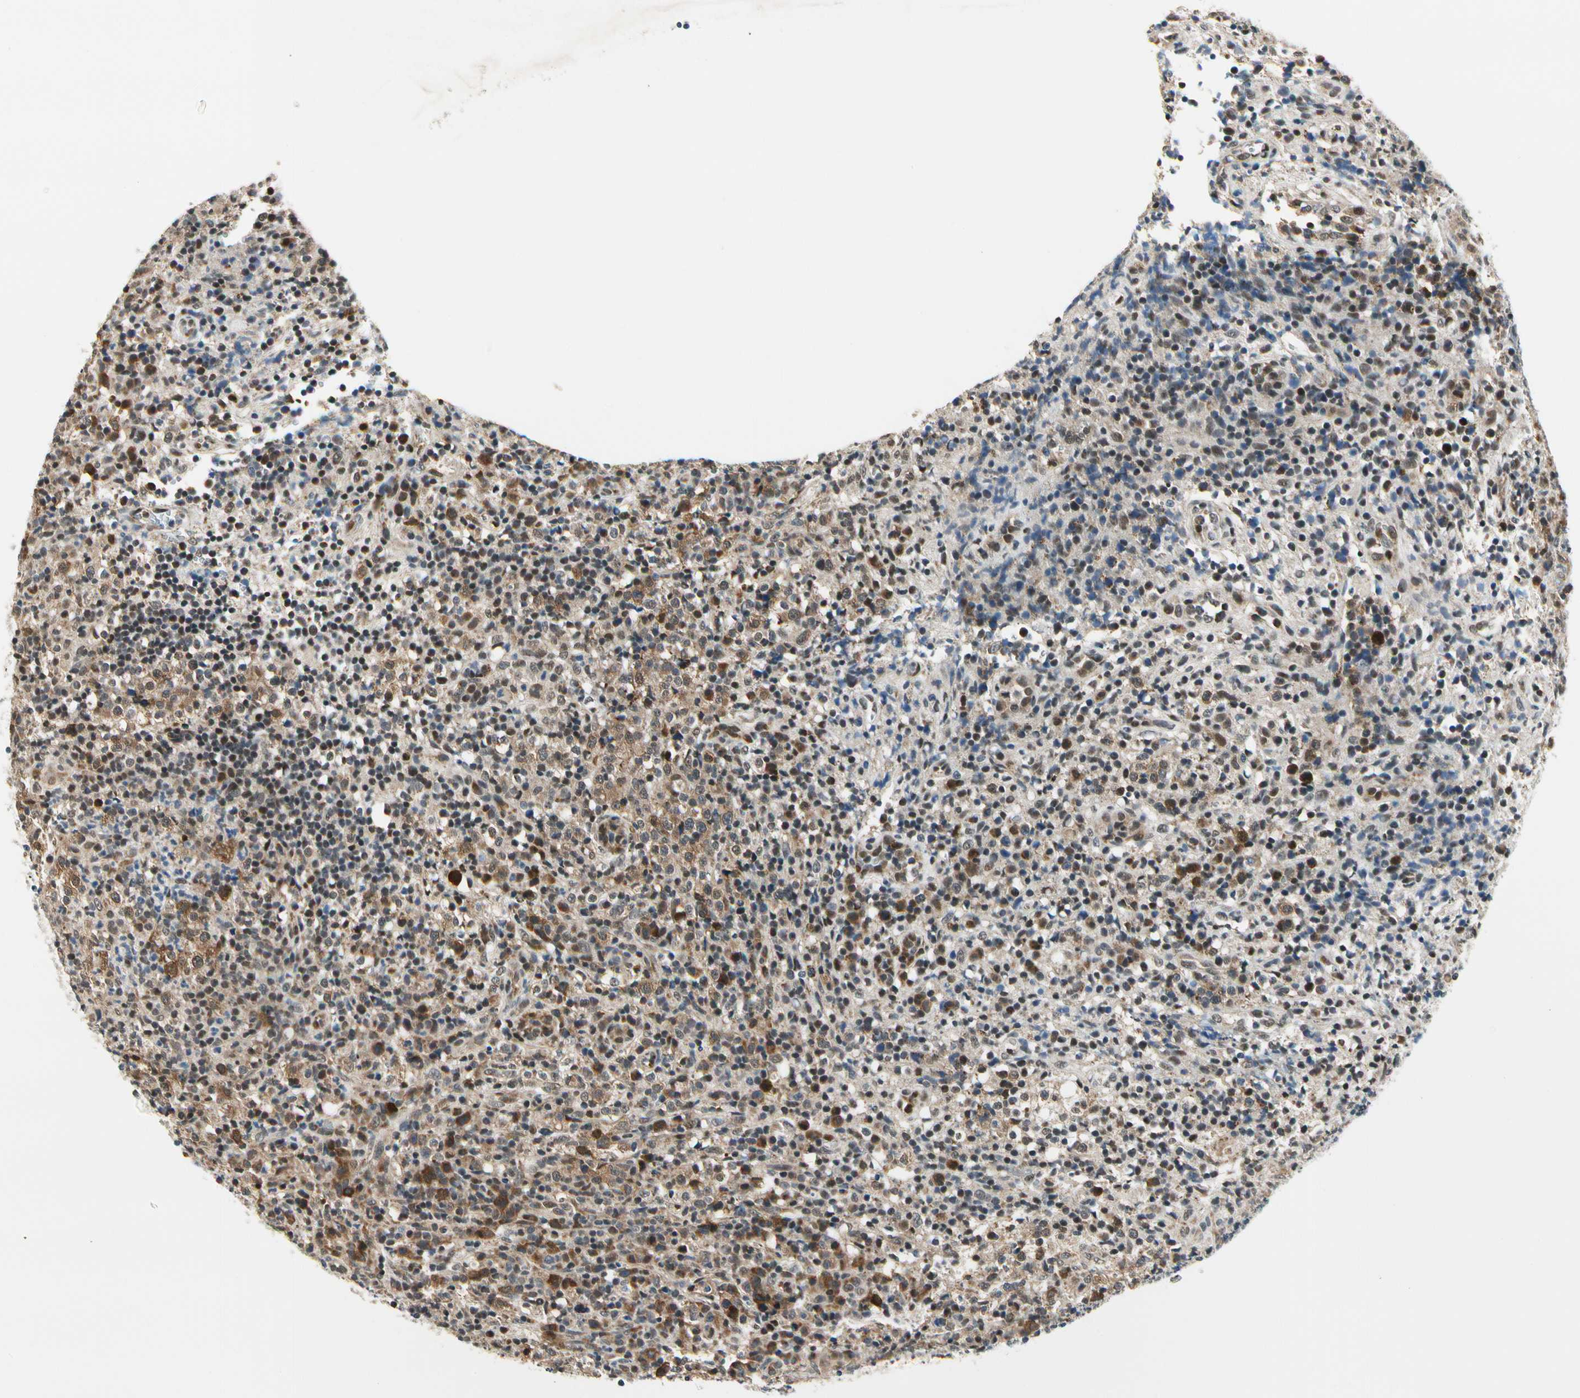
{"staining": {"intensity": "strong", "quantity": "25%-75%", "location": "cytoplasmic/membranous"}, "tissue": "lymphoma", "cell_type": "Tumor cells", "image_type": "cancer", "snomed": [{"axis": "morphology", "description": "Malignant lymphoma, non-Hodgkin's type, High grade"}, {"axis": "topography", "description": "Lymph node"}], "caption": "A high-resolution image shows immunohistochemistry (IHC) staining of lymphoma, which displays strong cytoplasmic/membranous expression in approximately 25%-75% of tumor cells. (DAB (3,3'-diaminobenzidine) IHC with brightfield microscopy, high magnification).", "gene": "PDK2", "patient": {"sex": "female", "age": 76}}